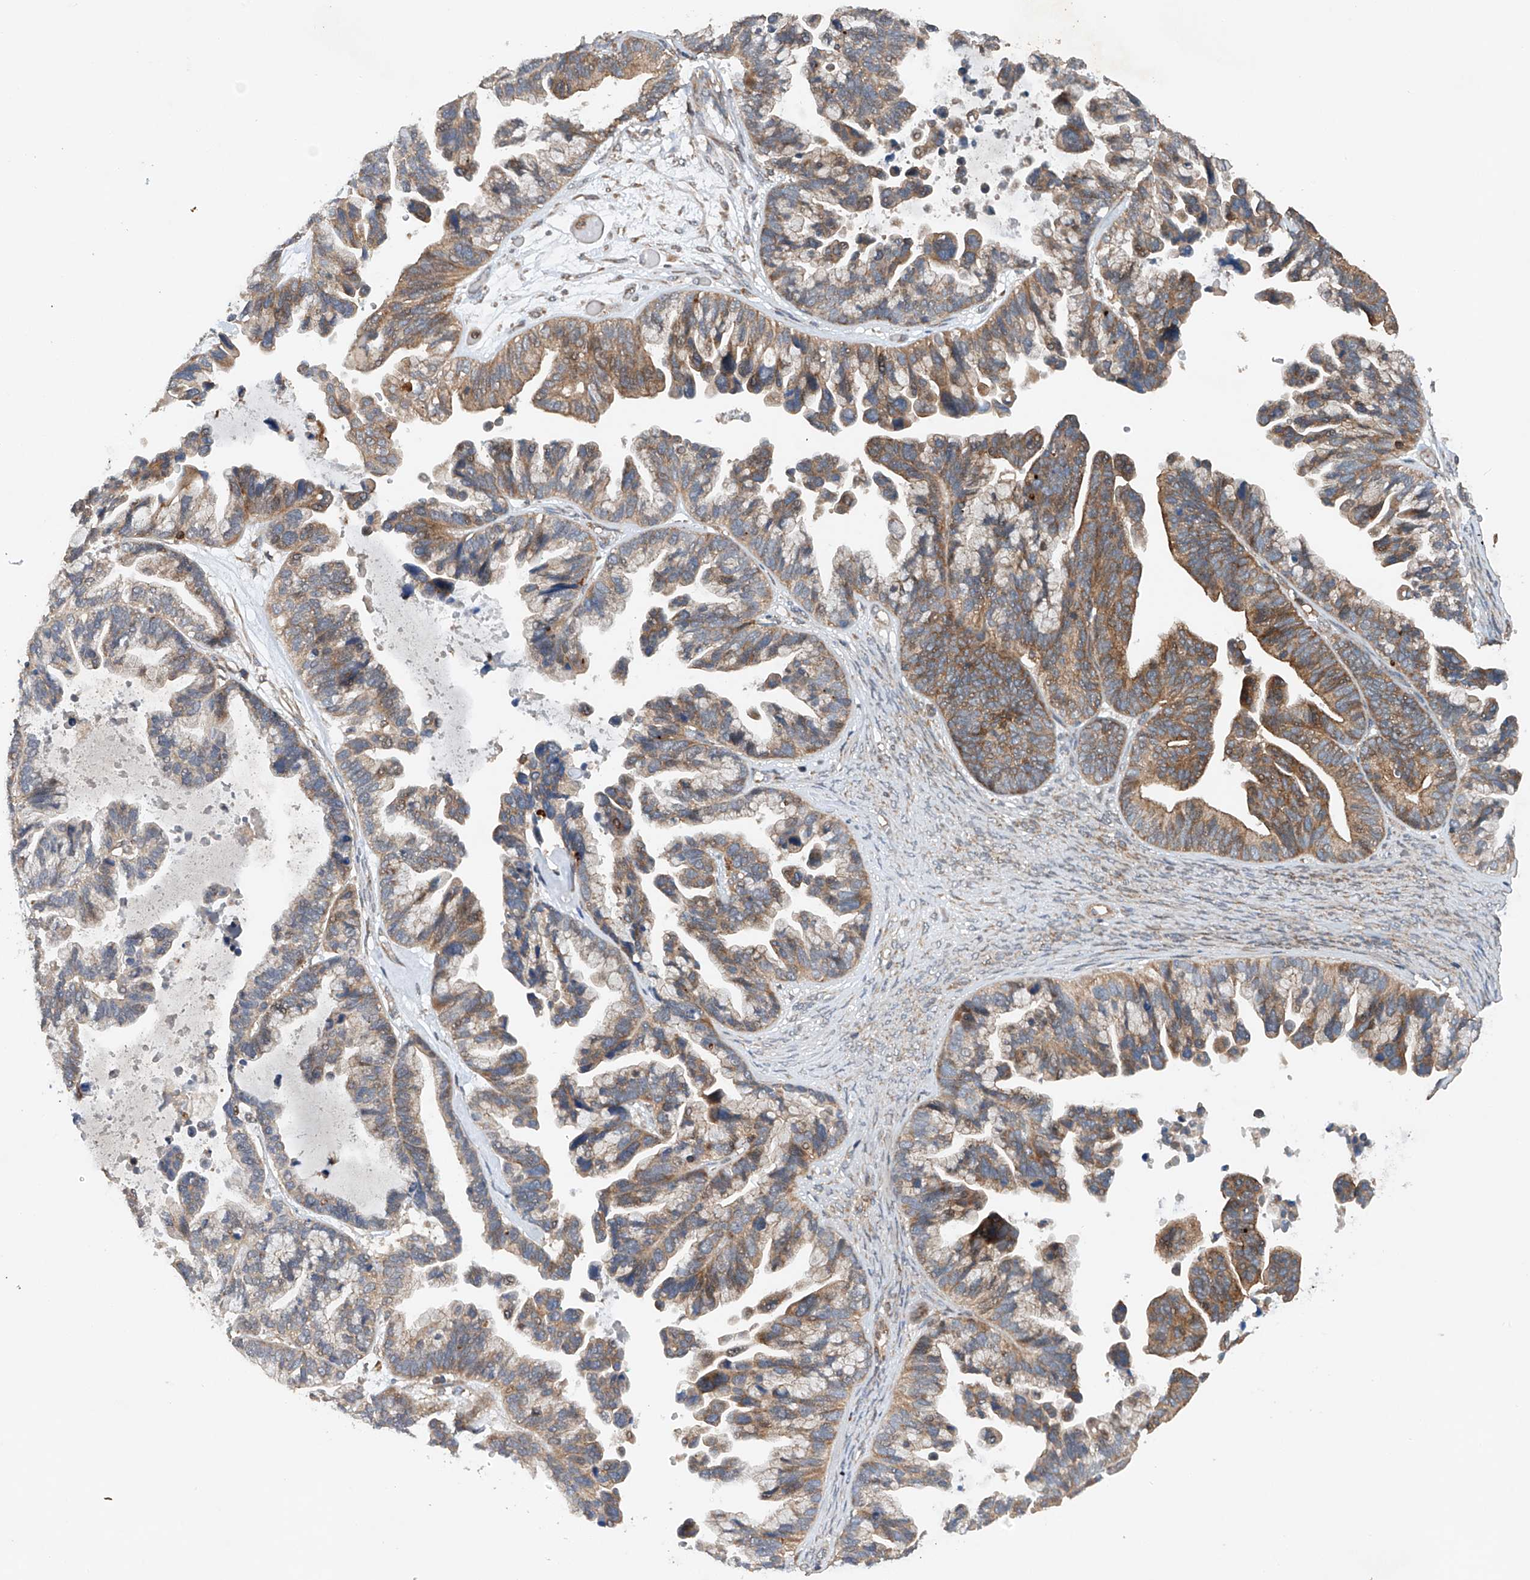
{"staining": {"intensity": "moderate", "quantity": ">75%", "location": "cytoplasmic/membranous"}, "tissue": "ovarian cancer", "cell_type": "Tumor cells", "image_type": "cancer", "snomed": [{"axis": "morphology", "description": "Cystadenocarcinoma, serous, NOS"}, {"axis": "topography", "description": "Ovary"}], "caption": "Tumor cells display medium levels of moderate cytoplasmic/membranous expression in about >75% of cells in human serous cystadenocarcinoma (ovarian).", "gene": "CEP85L", "patient": {"sex": "female", "age": 56}}